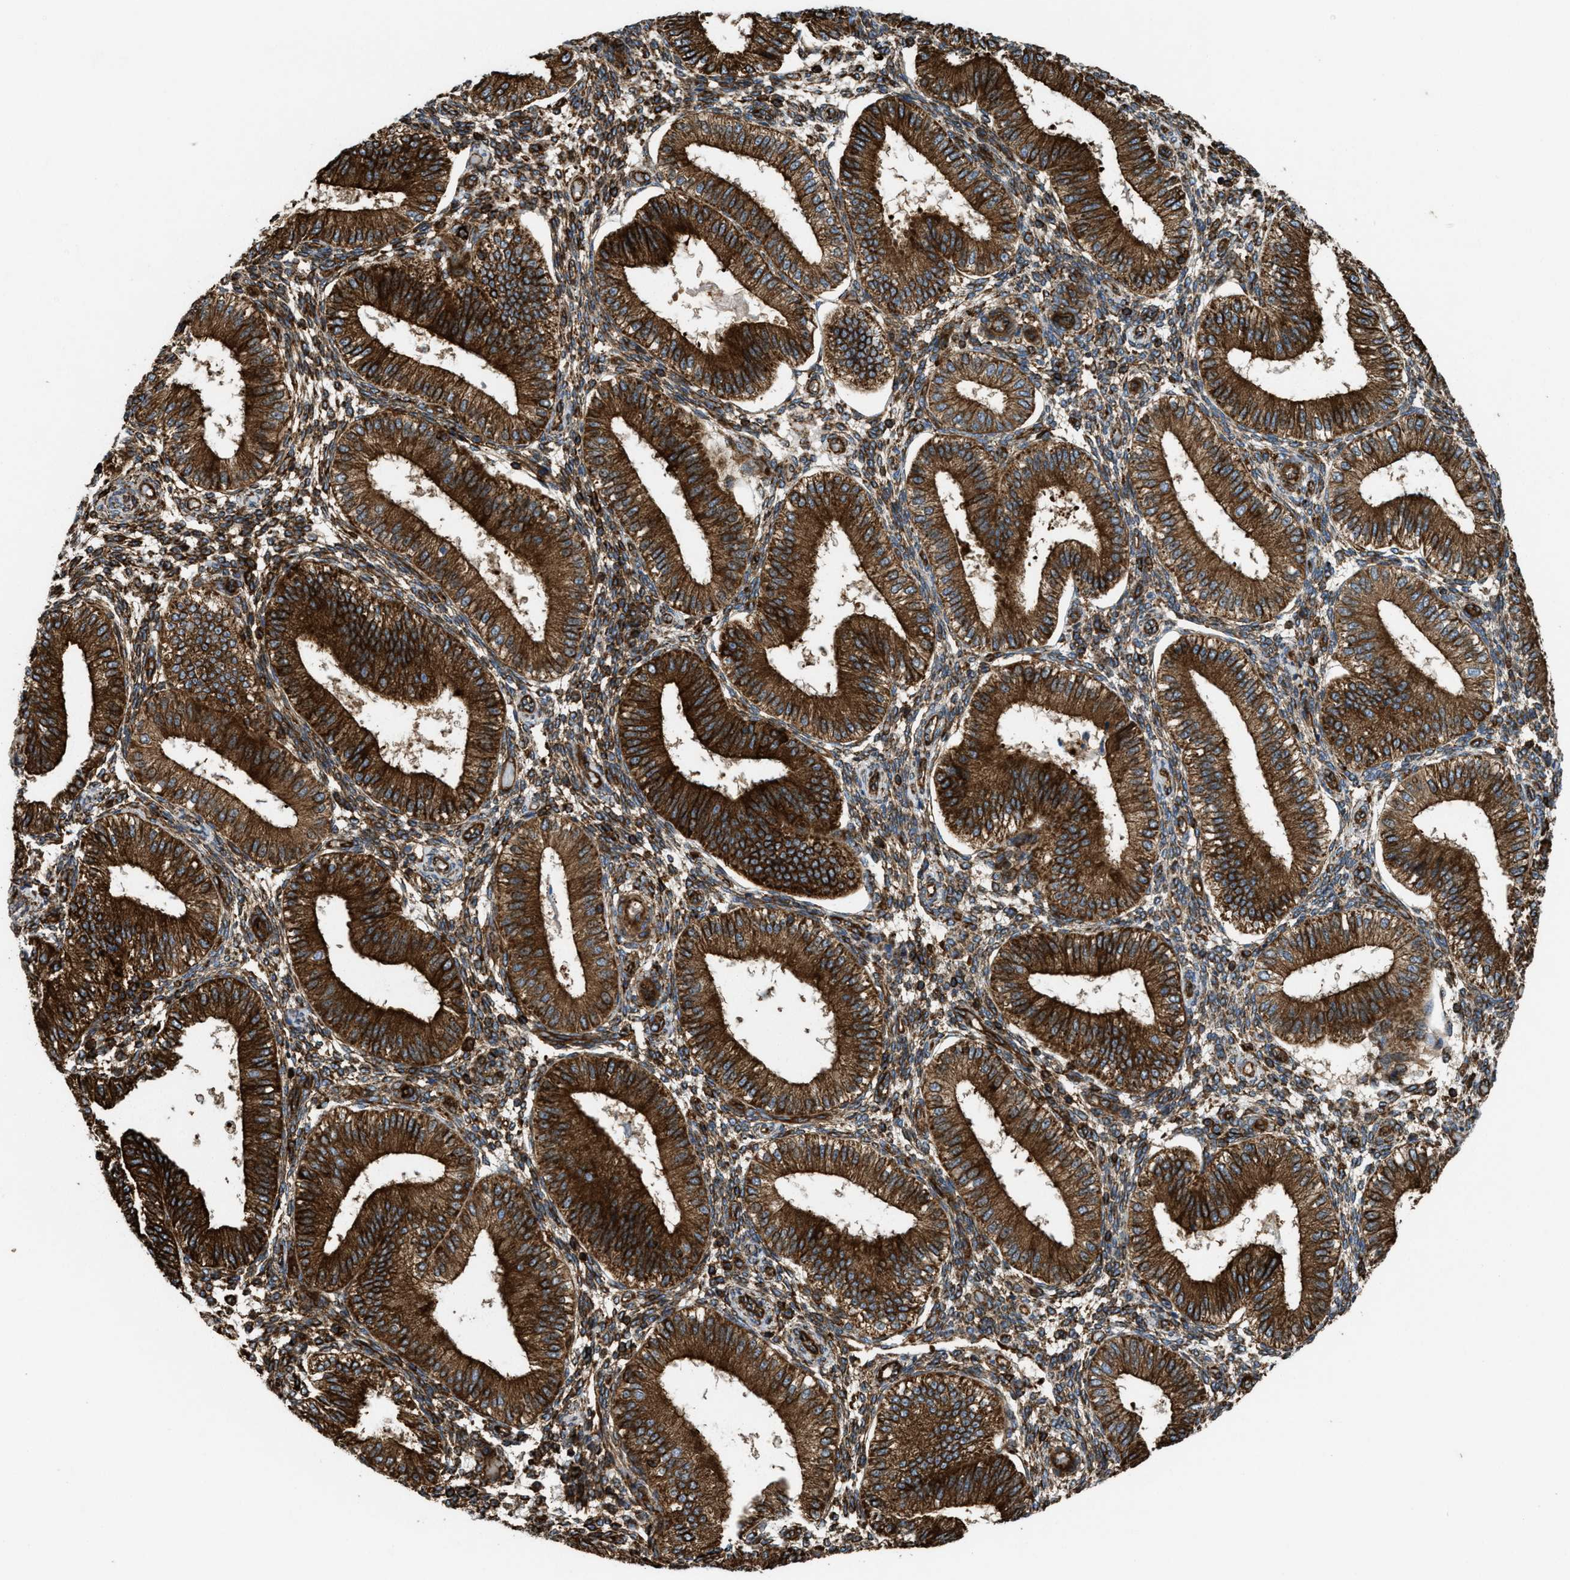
{"staining": {"intensity": "moderate", "quantity": ">75%", "location": "cytoplasmic/membranous"}, "tissue": "endometrium", "cell_type": "Cells in endometrial stroma", "image_type": "normal", "snomed": [{"axis": "morphology", "description": "Normal tissue, NOS"}, {"axis": "topography", "description": "Endometrium"}], "caption": "Immunohistochemical staining of unremarkable human endometrium displays medium levels of moderate cytoplasmic/membranous expression in approximately >75% of cells in endometrial stroma. (DAB IHC, brown staining for protein, blue staining for nuclei).", "gene": "EGLN1", "patient": {"sex": "female", "age": 39}}